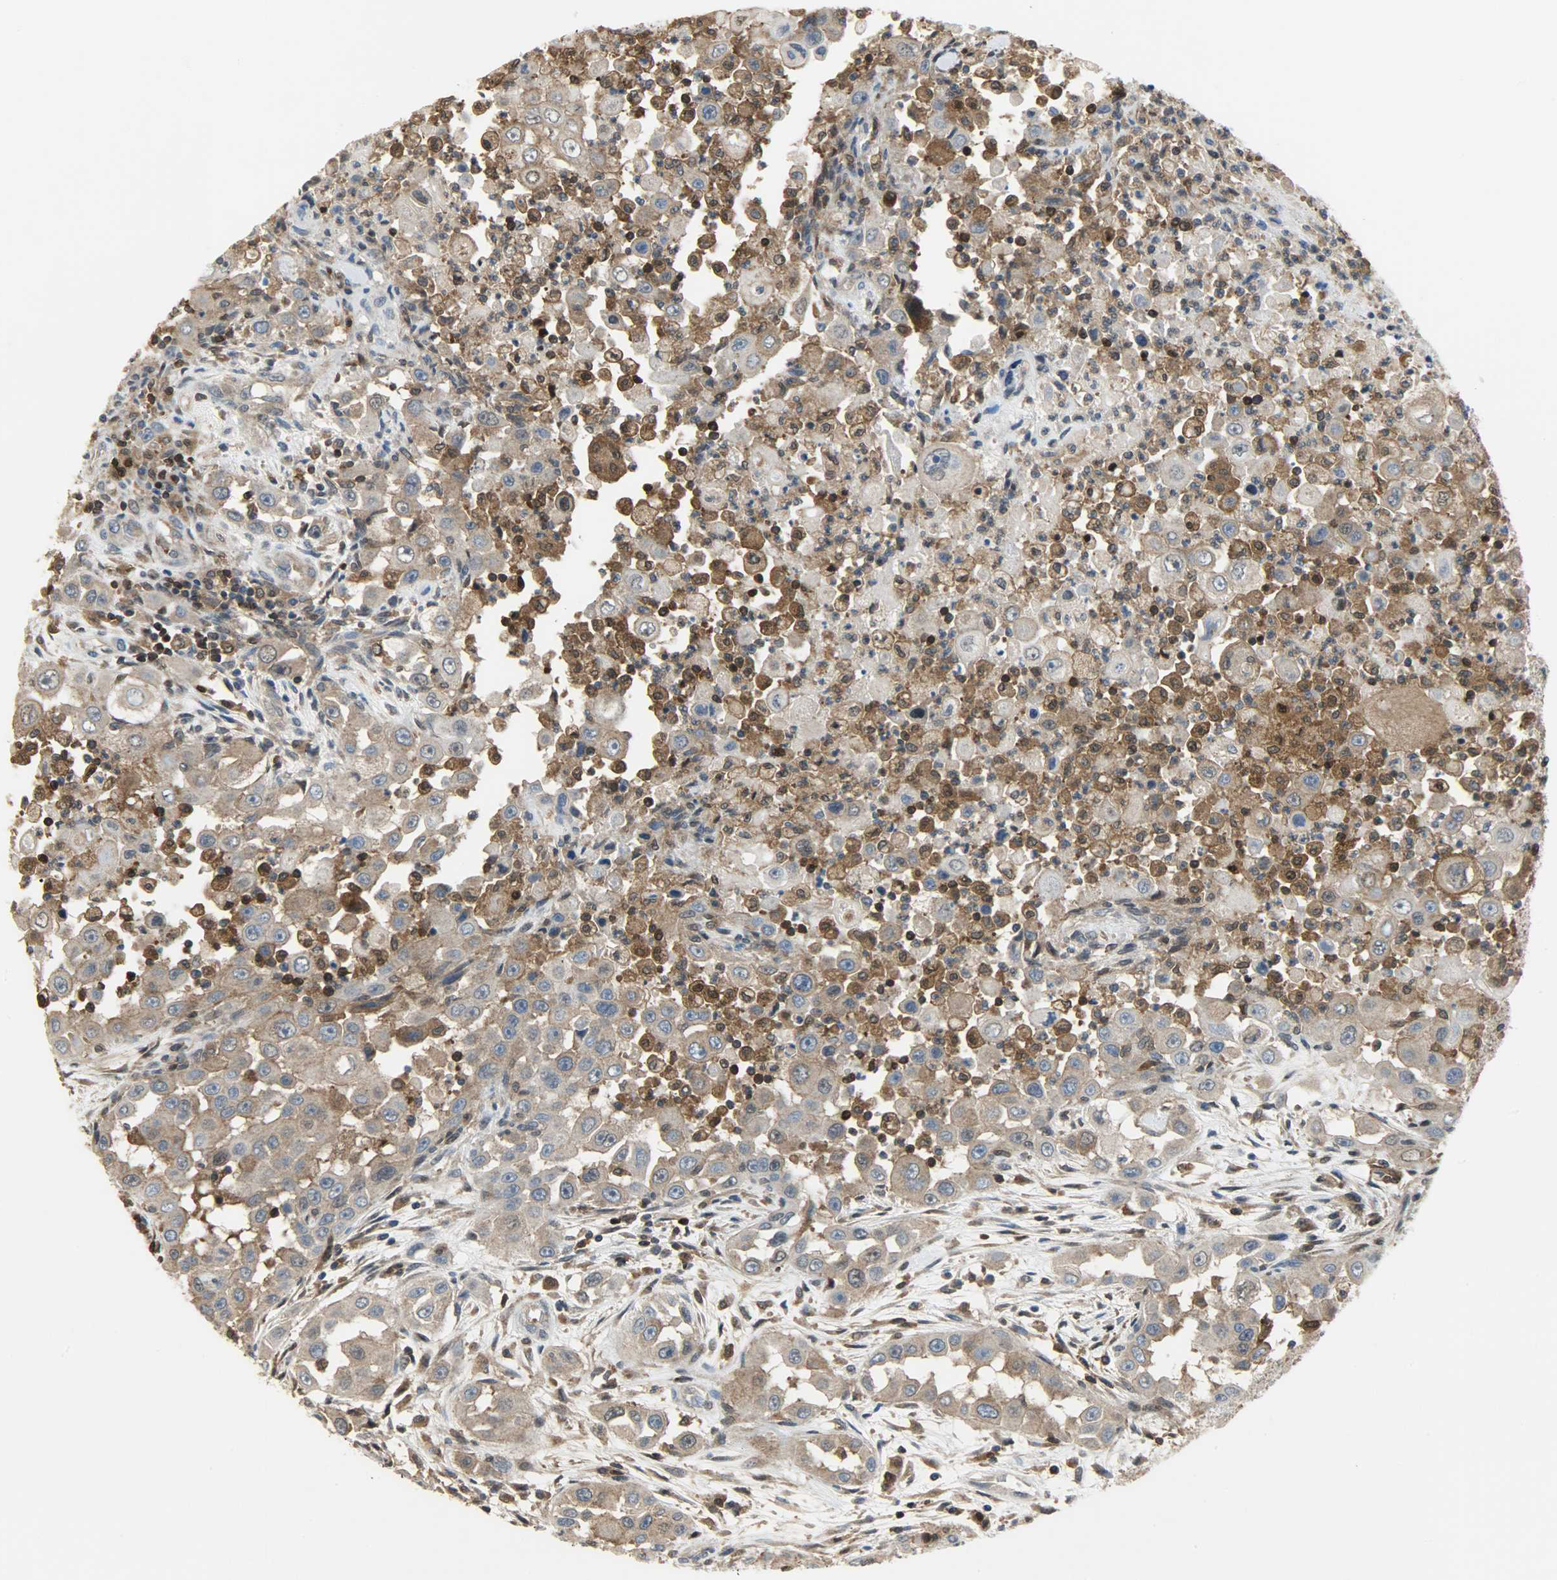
{"staining": {"intensity": "strong", "quantity": ">75%", "location": "cytoplasmic/membranous"}, "tissue": "head and neck cancer", "cell_type": "Tumor cells", "image_type": "cancer", "snomed": [{"axis": "morphology", "description": "Carcinoma, NOS"}, {"axis": "topography", "description": "Head-Neck"}], "caption": "Protein analysis of carcinoma (head and neck) tissue reveals strong cytoplasmic/membranous expression in about >75% of tumor cells.", "gene": "TRIM21", "patient": {"sex": "male", "age": 87}}